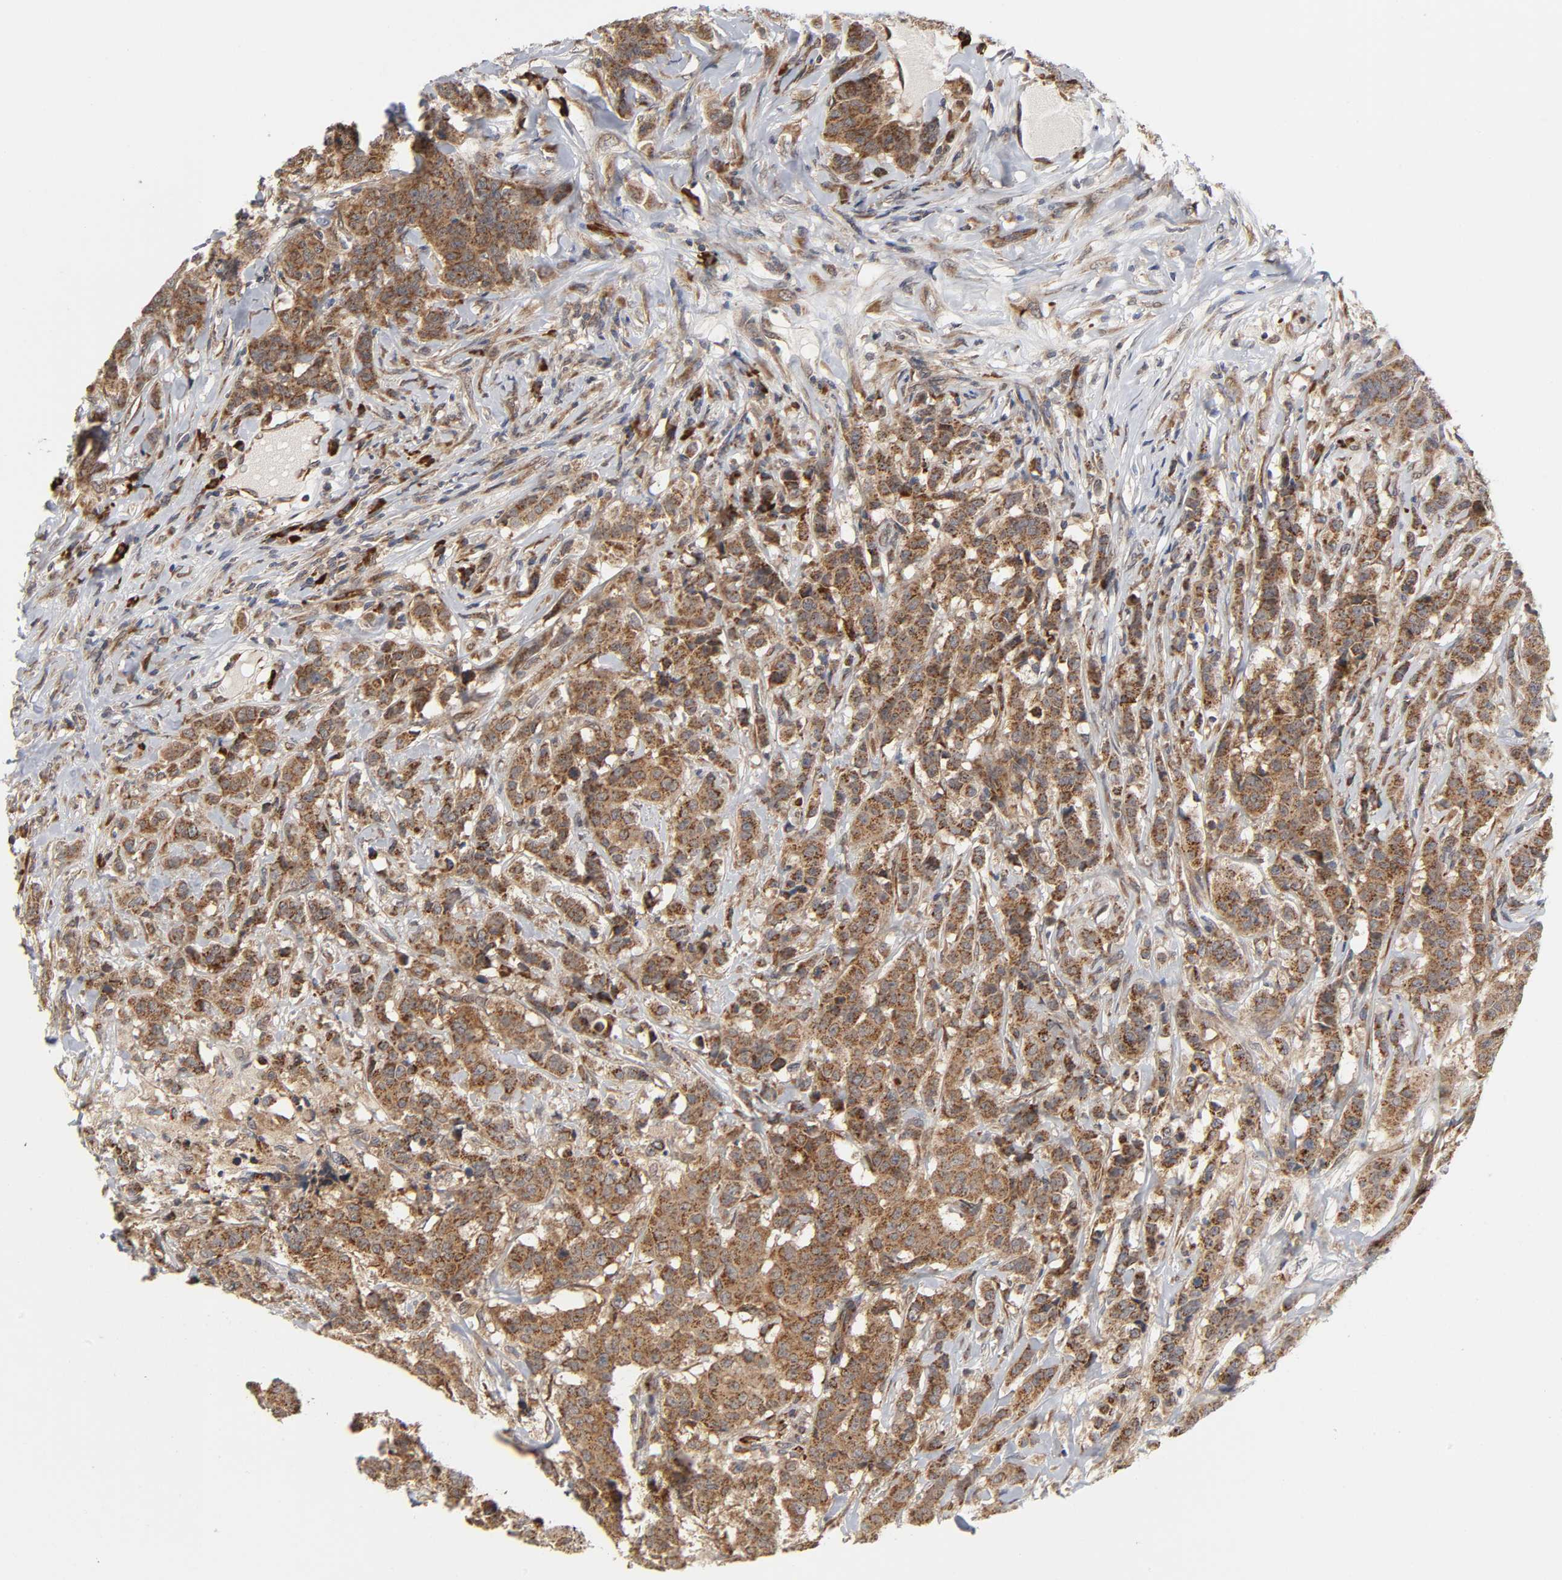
{"staining": {"intensity": "strong", "quantity": ">75%", "location": "cytoplasmic/membranous"}, "tissue": "breast cancer", "cell_type": "Tumor cells", "image_type": "cancer", "snomed": [{"axis": "morphology", "description": "Duct carcinoma"}, {"axis": "topography", "description": "Breast"}], "caption": "Invasive ductal carcinoma (breast) tissue exhibits strong cytoplasmic/membranous expression in approximately >75% of tumor cells", "gene": "SLC30A9", "patient": {"sex": "female", "age": 40}}